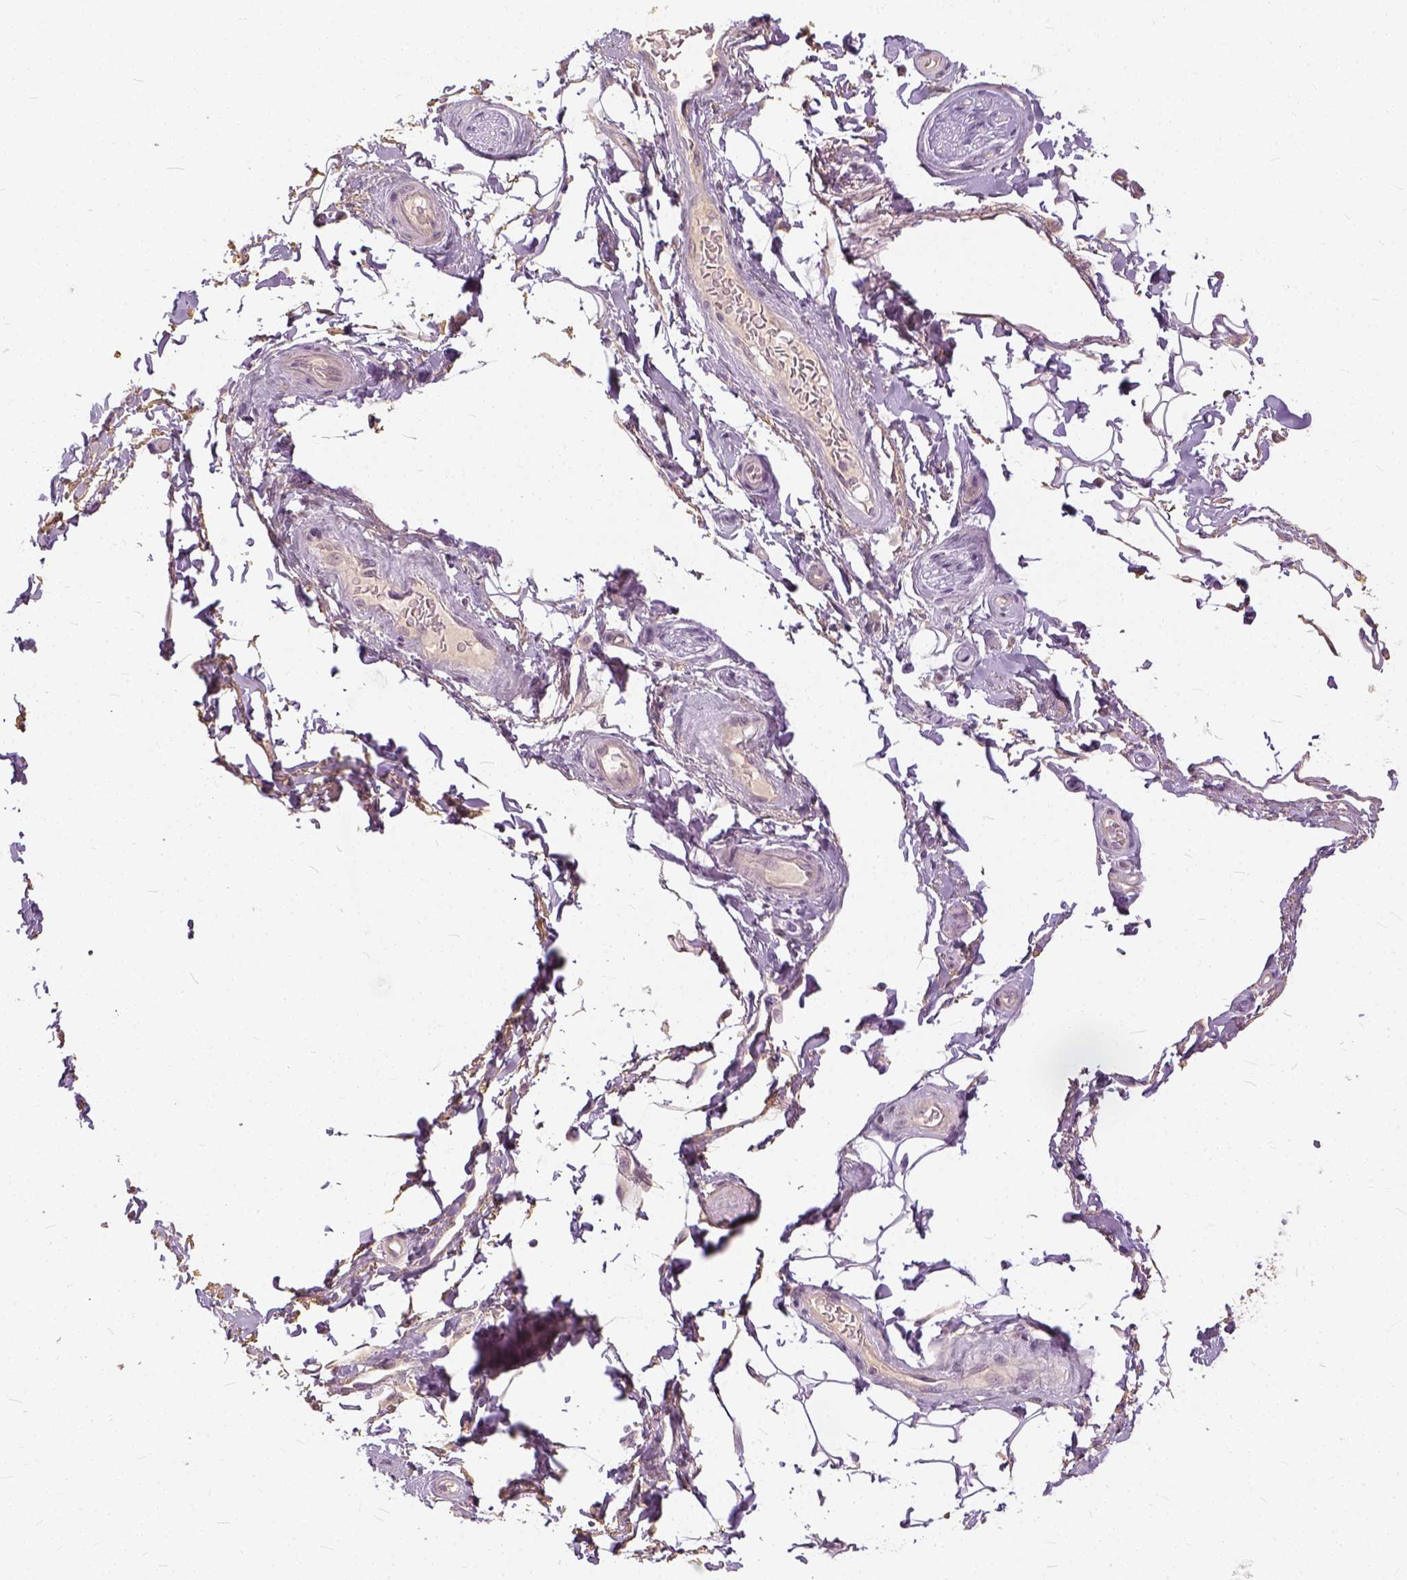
{"staining": {"intensity": "negative", "quantity": "none", "location": "none"}, "tissue": "adipose tissue", "cell_type": "Adipocytes", "image_type": "normal", "snomed": [{"axis": "morphology", "description": "Normal tissue, NOS"}, {"axis": "topography", "description": "Anal"}, {"axis": "topography", "description": "Peripheral nerve tissue"}], "caption": "DAB (3,3'-diaminobenzidine) immunohistochemical staining of normal human adipose tissue displays no significant staining in adipocytes. (Stains: DAB immunohistochemistry (IHC) with hematoxylin counter stain, Microscopy: brightfield microscopy at high magnification).", "gene": "ANO2", "patient": {"sex": "male", "age": 51}}